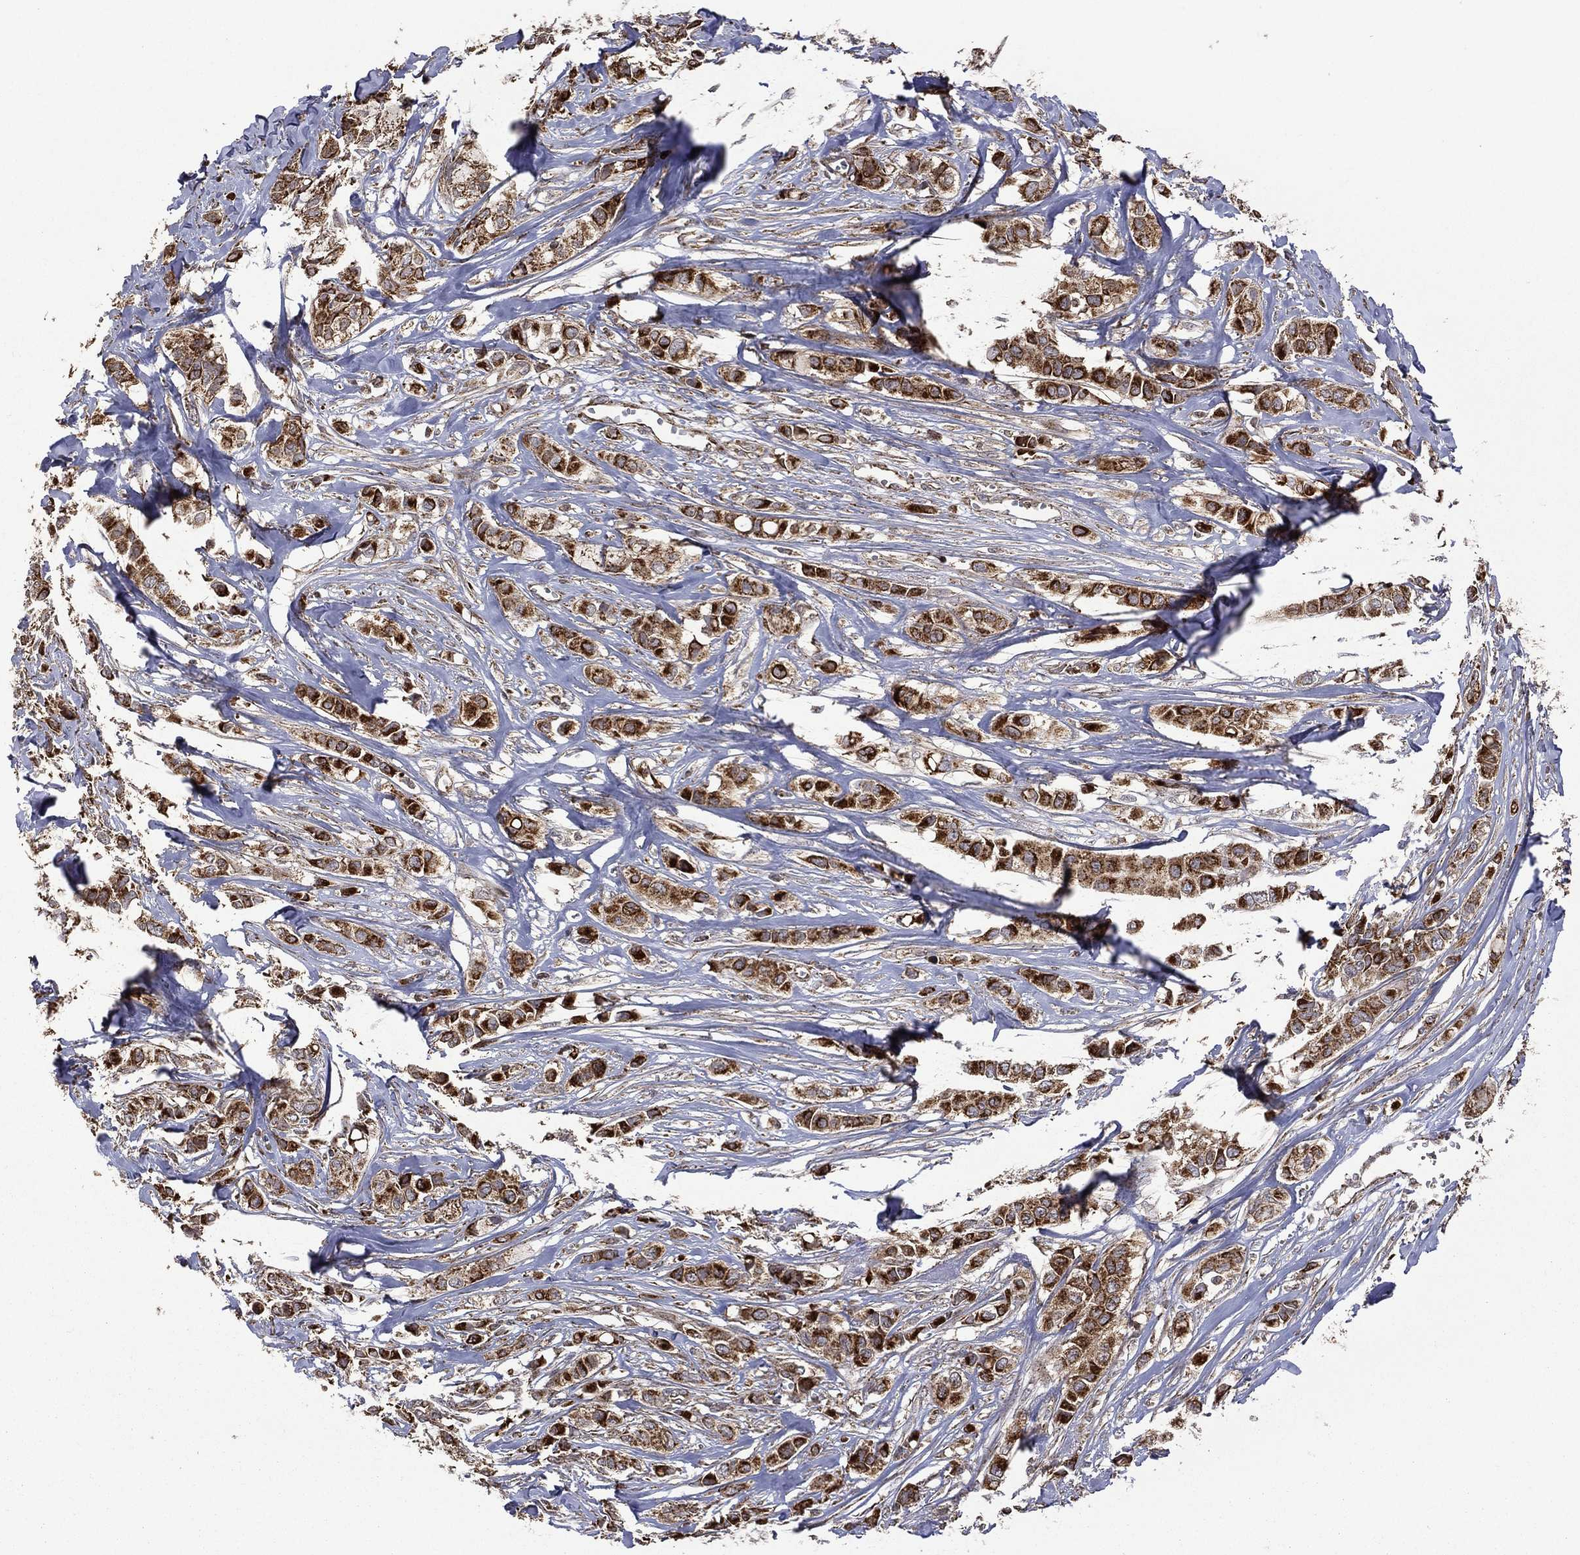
{"staining": {"intensity": "strong", "quantity": ">75%", "location": "cytoplasmic/membranous"}, "tissue": "breast cancer", "cell_type": "Tumor cells", "image_type": "cancer", "snomed": [{"axis": "morphology", "description": "Duct carcinoma"}, {"axis": "topography", "description": "Breast"}], "caption": "Protein expression analysis of breast cancer demonstrates strong cytoplasmic/membranous positivity in approximately >75% of tumor cells.", "gene": "GIMAP6", "patient": {"sex": "female", "age": 85}}